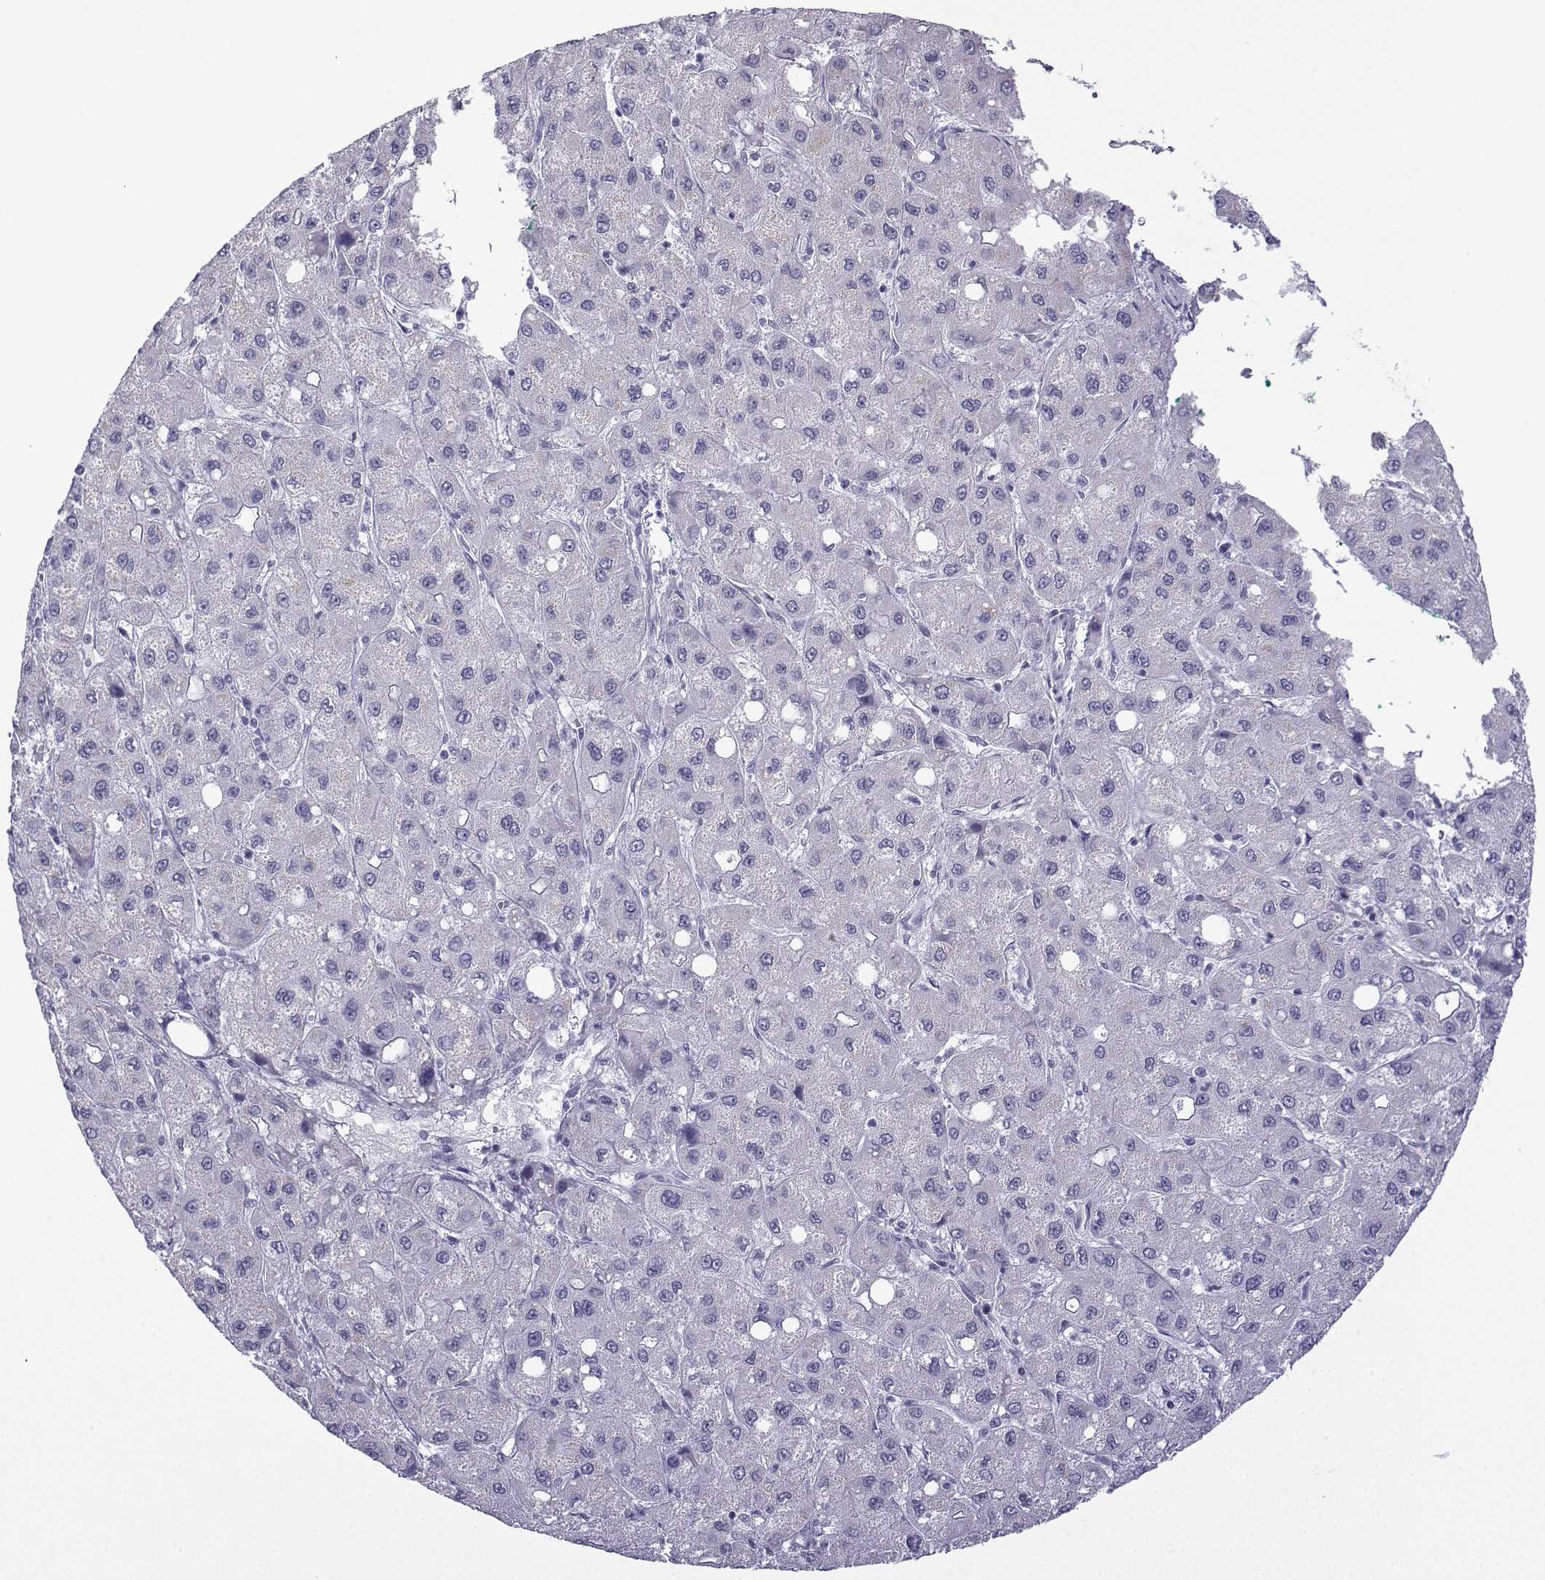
{"staining": {"intensity": "negative", "quantity": "none", "location": "none"}, "tissue": "liver cancer", "cell_type": "Tumor cells", "image_type": "cancer", "snomed": [{"axis": "morphology", "description": "Carcinoma, Hepatocellular, NOS"}, {"axis": "topography", "description": "Liver"}], "caption": "High magnification brightfield microscopy of liver hepatocellular carcinoma stained with DAB (brown) and counterstained with hematoxylin (blue): tumor cells show no significant staining.", "gene": "ACRBP", "patient": {"sex": "male", "age": 73}}